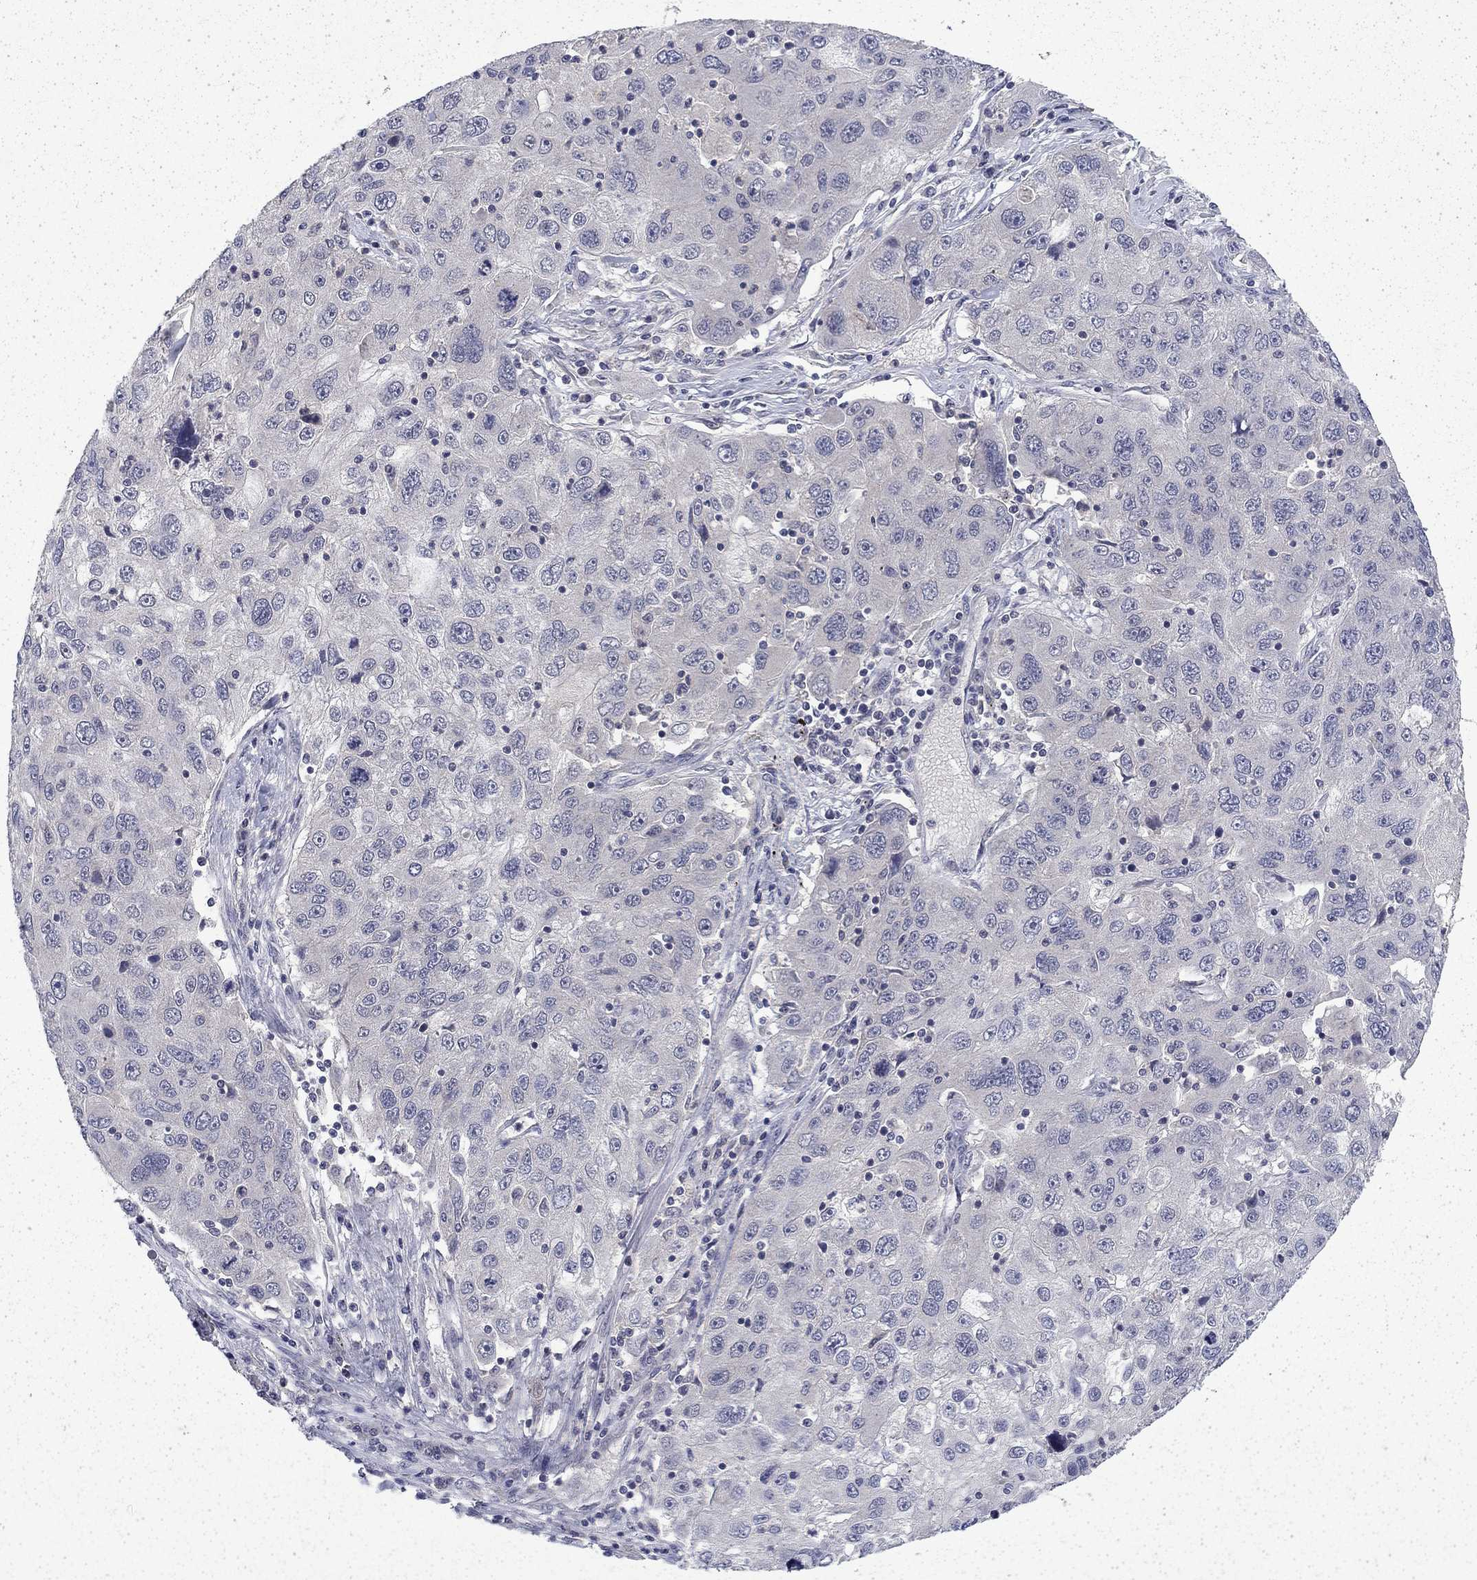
{"staining": {"intensity": "negative", "quantity": "none", "location": "none"}, "tissue": "stomach cancer", "cell_type": "Tumor cells", "image_type": "cancer", "snomed": [{"axis": "morphology", "description": "Adenocarcinoma, NOS"}, {"axis": "topography", "description": "Stomach"}], "caption": "Immunohistochemical staining of stomach adenocarcinoma demonstrates no significant staining in tumor cells.", "gene": "CHAT", "patient": {"sex": "male", "age": 56}}